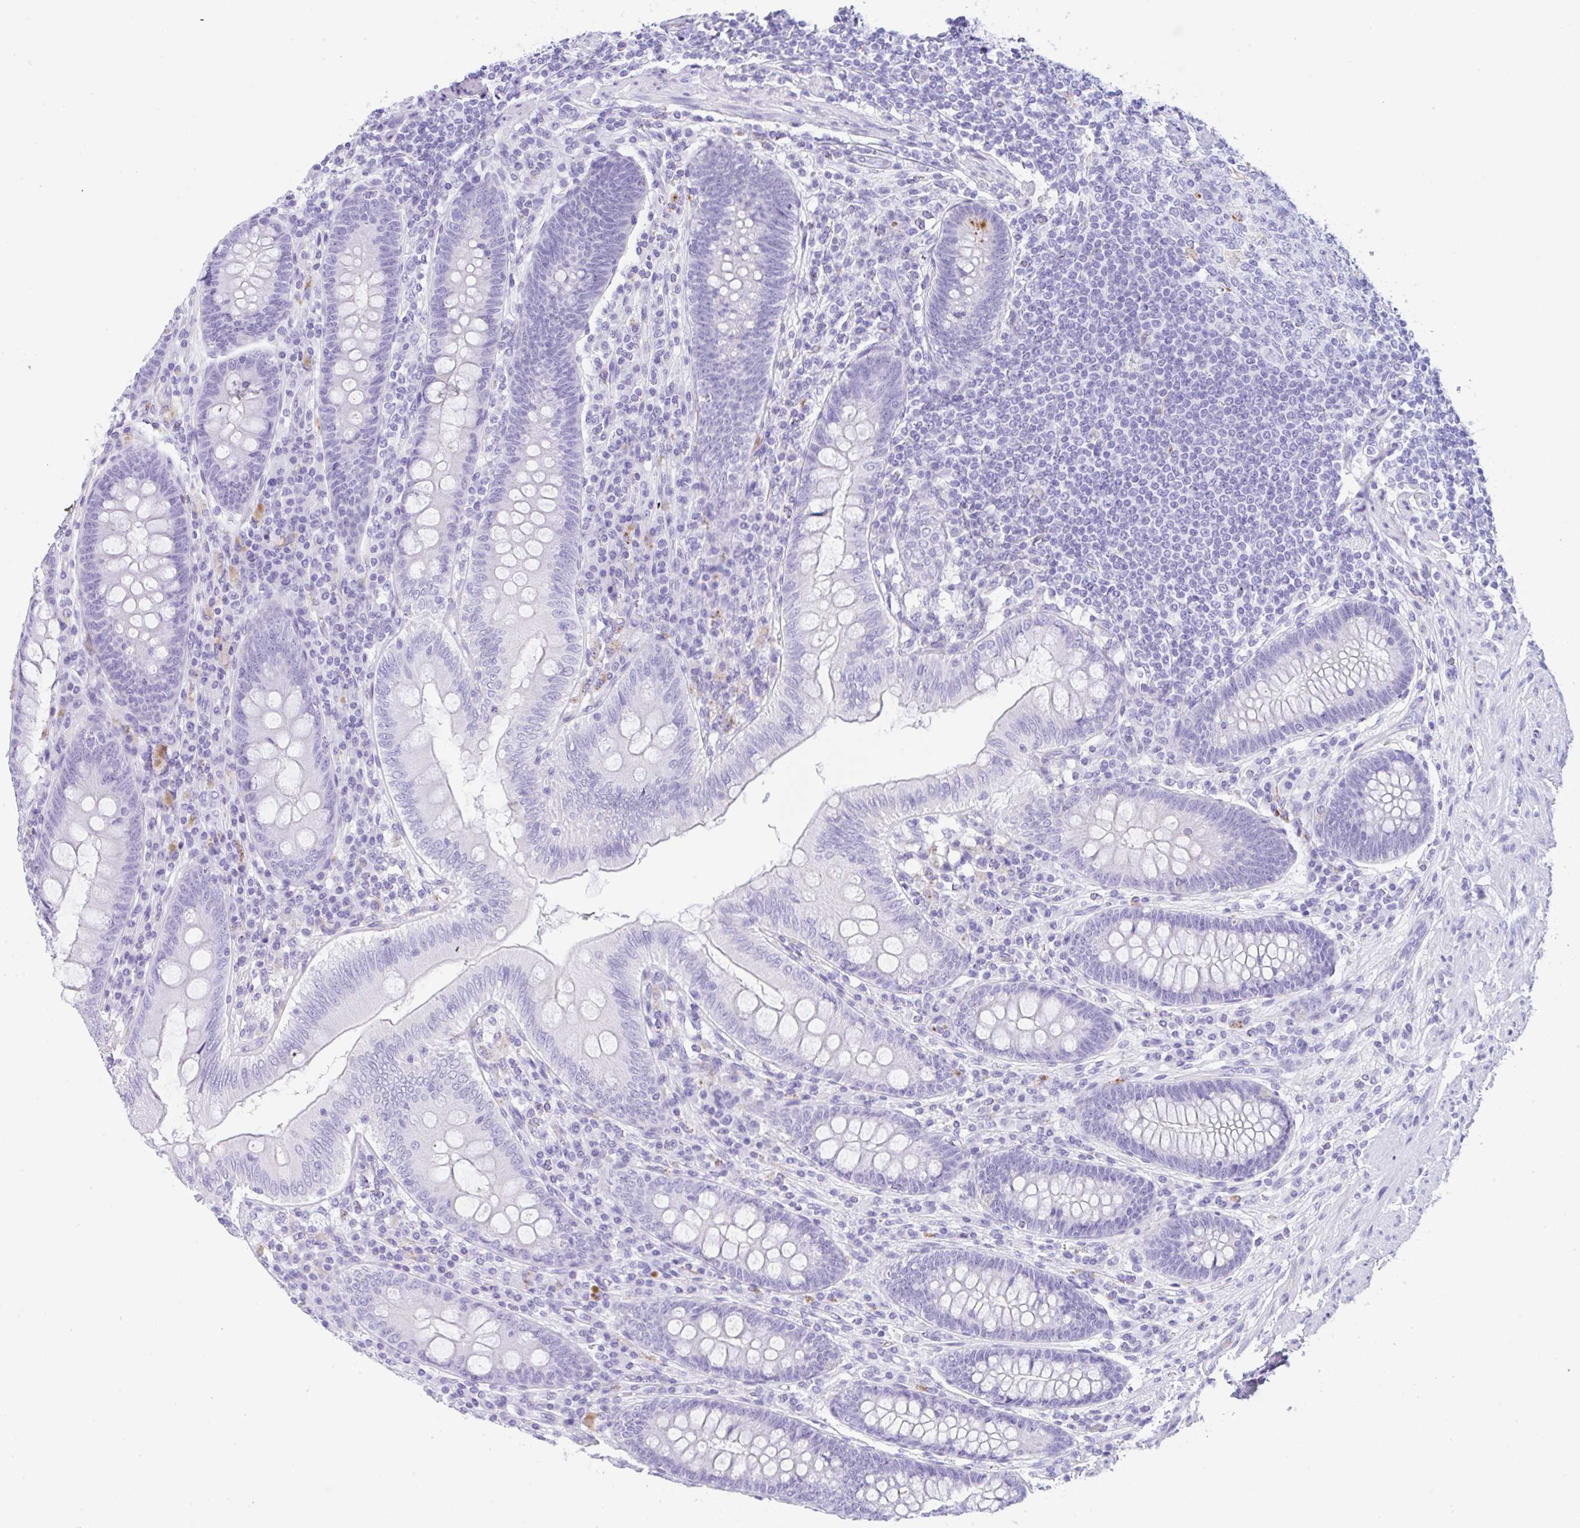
{"staining": {"intensity": "moderate", "quantity": "<25%", "location": "cytoplasmic/membranous"}, "tissue": "appendix", "cell_type": "Glandular cells", "image_type": "normal", "snomed": [{"axis": "morphology", "description": "Normal tissue, NOS"}, {"axis": "topography", "description": "Appendix"}], "caption": "This micrograph displays IHC staining of normal human appendix, with low moderate cytoplasmic/membranous staining in about <25% of glandular cells.", "gene": "NDUFAF8", "patient": {"sex": "male", "age": 71}}